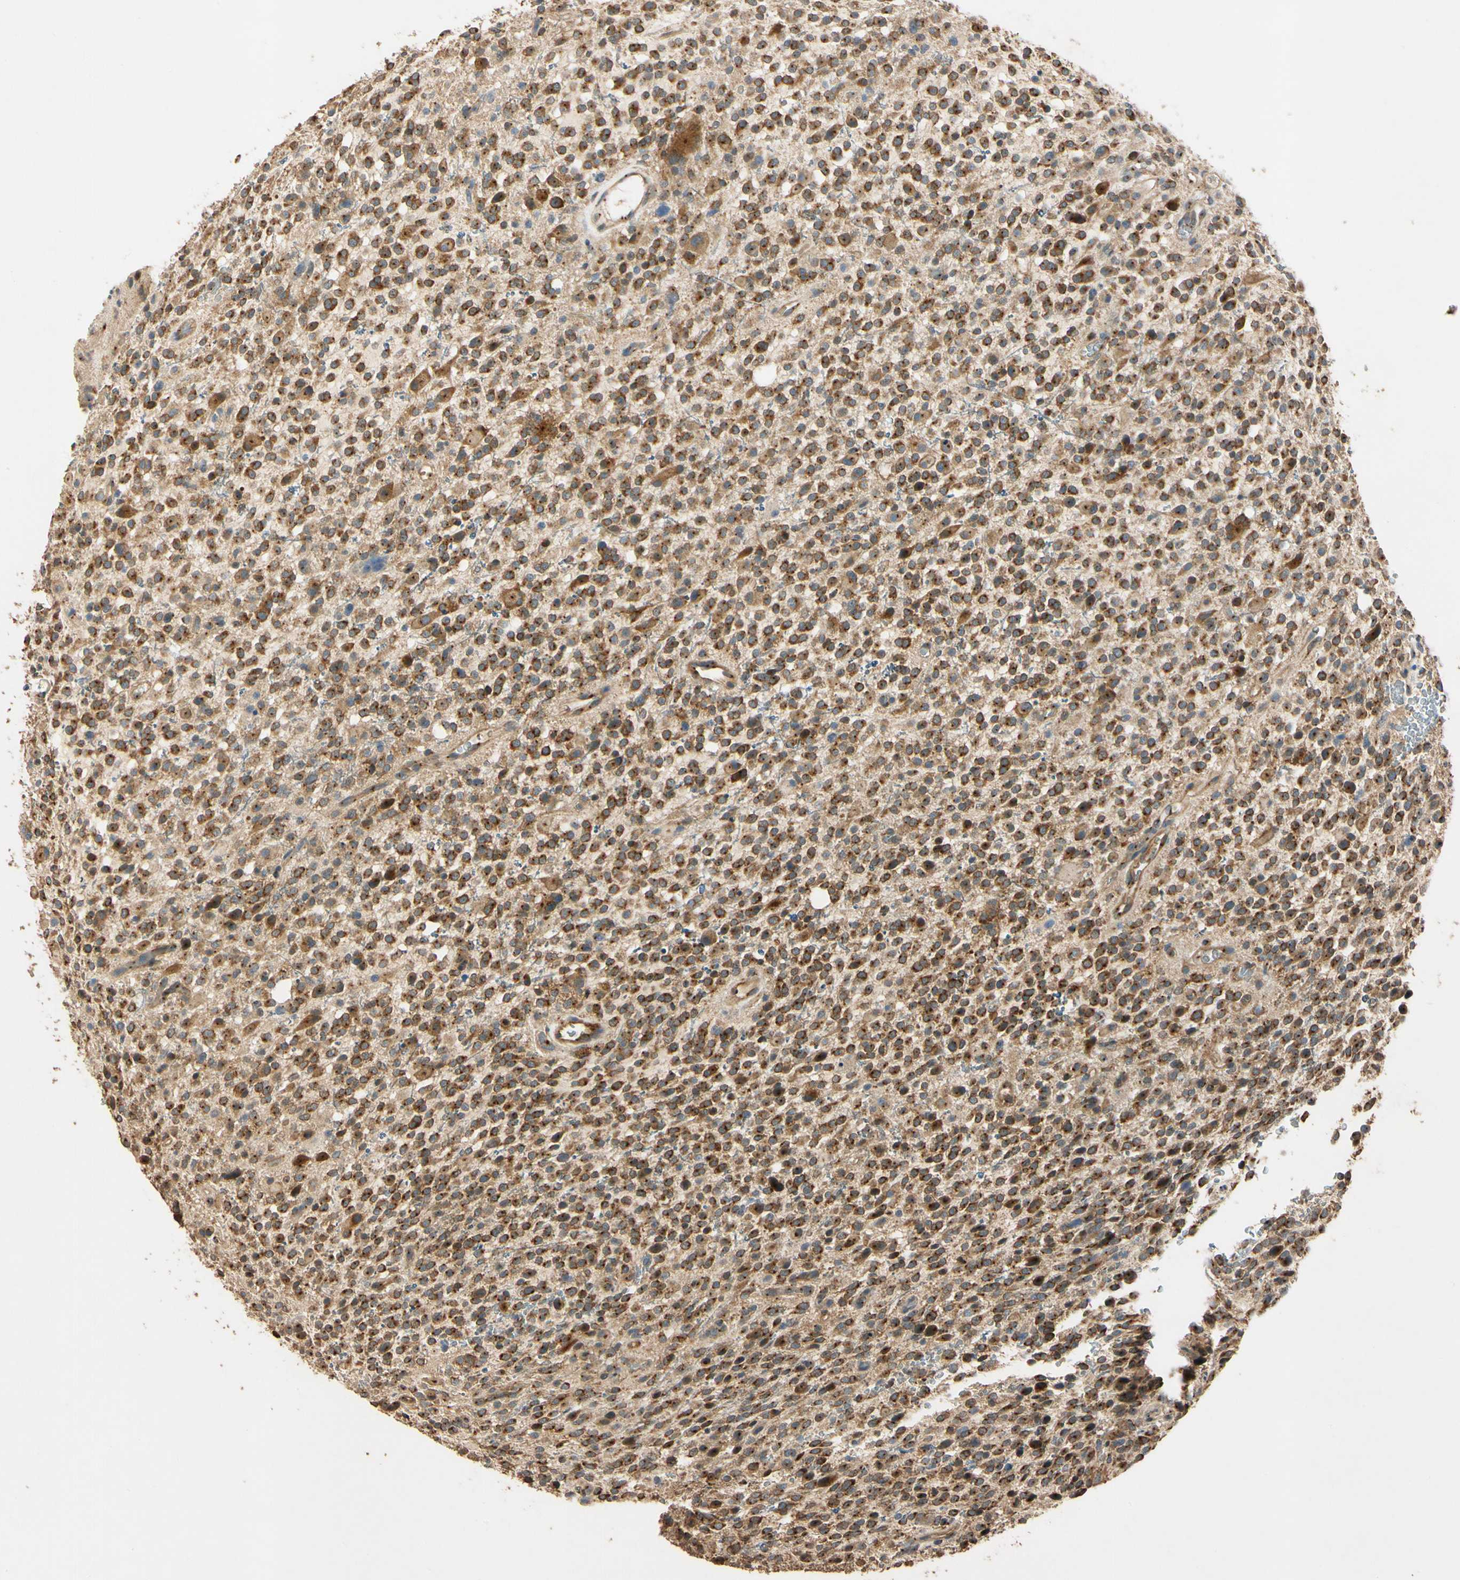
{"staining": {"intensity": "strong", "quantity": ">75%", "location": "cytoplasmic/membranous"}, "tissue": "glioma", "cell_type": "Tumor cells", "image_type": "cancer", "snomed": [{"axis": "morphology", "description": "Glioma, malignant, High grade"}, {"axis": "topography", "description": "Brain"}], "caption": "Tumor cells exhibit high levels of strong cytoplasmic/membranous expression in approximately >75% of cells in glioma.", "gene": "AKAP9", "patient": {"sex": "male", "age": 48}}